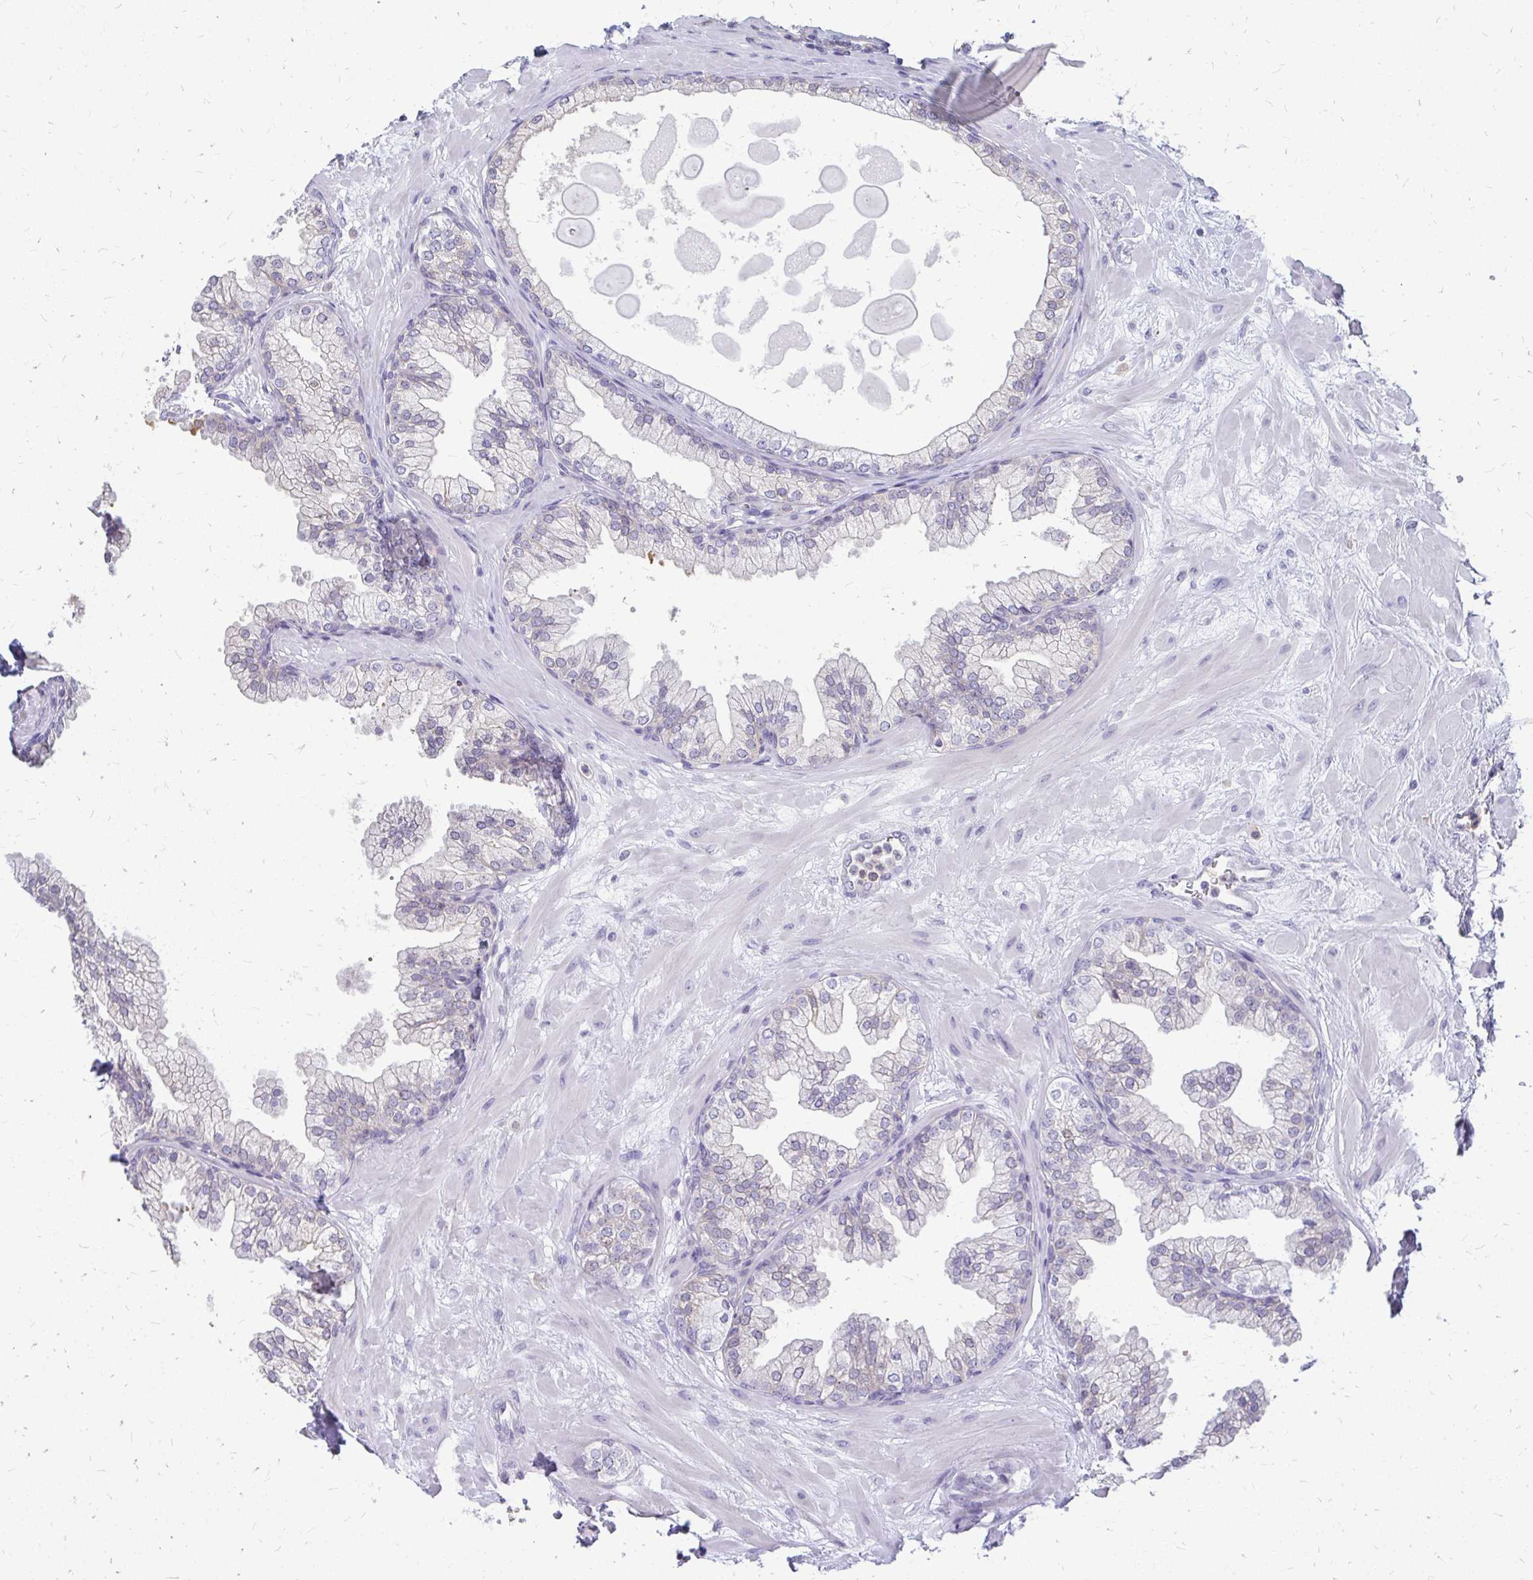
{"staining": {"intensity": "negative", "quantity": "none", "location": "none"}, "tissue": "prostate", "cell_type": "Glandular cells", "image_type": "normal", "snomed": [{"axis": "morphology", "description": "Normal tissue, NOS"}, {"axis": "topography", "description": "Prostate"}, {"axis": "topography", "description": "Peripheral nerve tissue"}], "caption": "This is a histopathology image of immunohistochemistry (IHC) staining of normal prostate, which shows no staining in glandular cells. The staining was performed using DAB (3,3'-diaminobenzidine) to visualize the protein expression in brown, while the nuclei were stained in blue with hematoxylin (Magnification: 20x).", "gene": "FAM9A", "patient": {"sex": "male", "age": 61}}